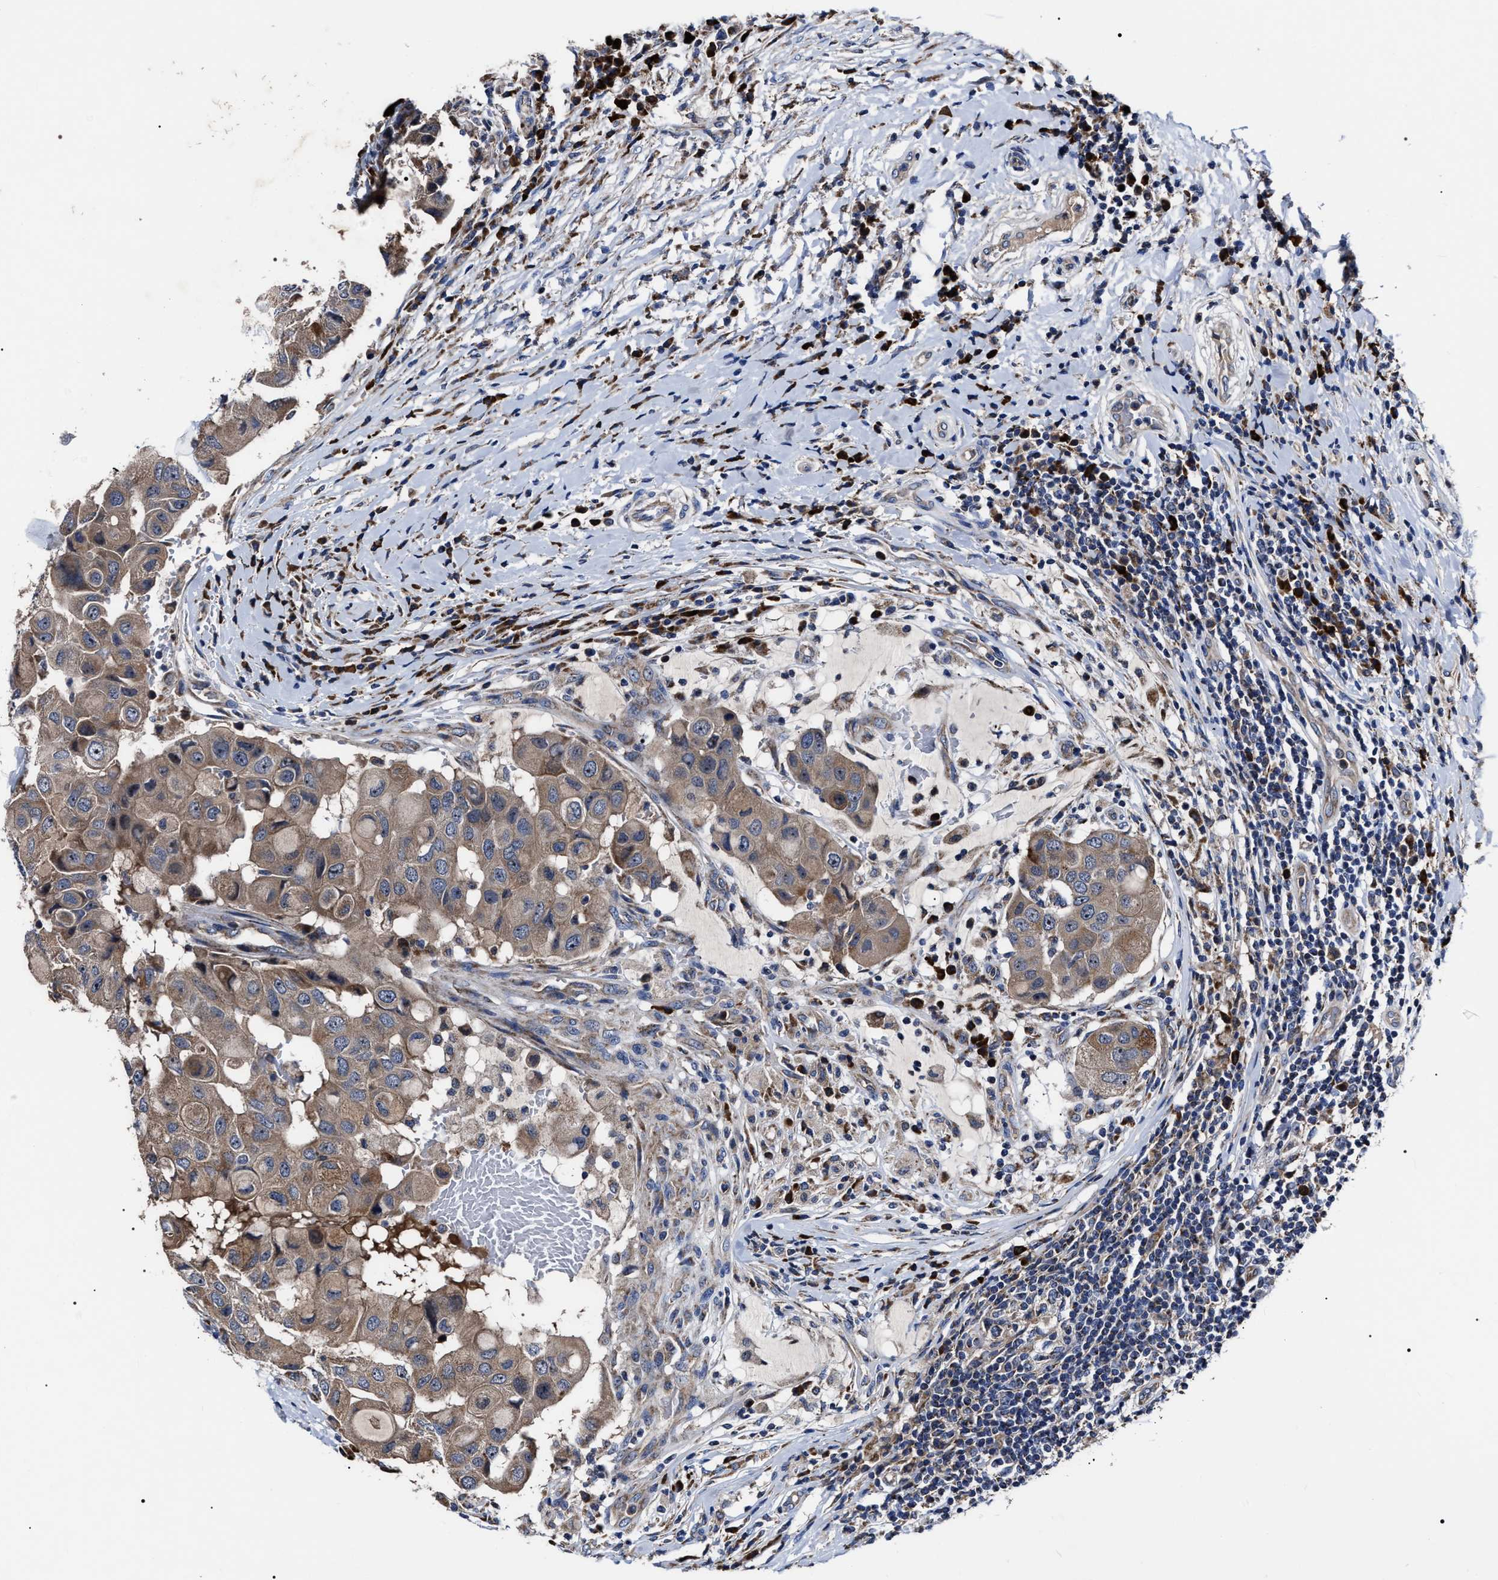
{"staining": {"intensity": "moderate", "quantity": ">75%", "location": "cytoplasmic/membranous"}, "tissue": "breast cancer", "cell_type": "Tumor cells", "image_type": "cancer", "snomed": [{"axis": "morphology", "description": "Duct carcinoma"}, {"axis": "topography", "description": "Breast"}], "caption": "About >75% of tumor cells in human breast invasive ductal carcinoma exhibit moderate cytoplasmic/membranous protein positivity as visualized by brown immunohistochemical staining.", "gene": "MACC1", "patient": {"sex": "female", "age": 27}}